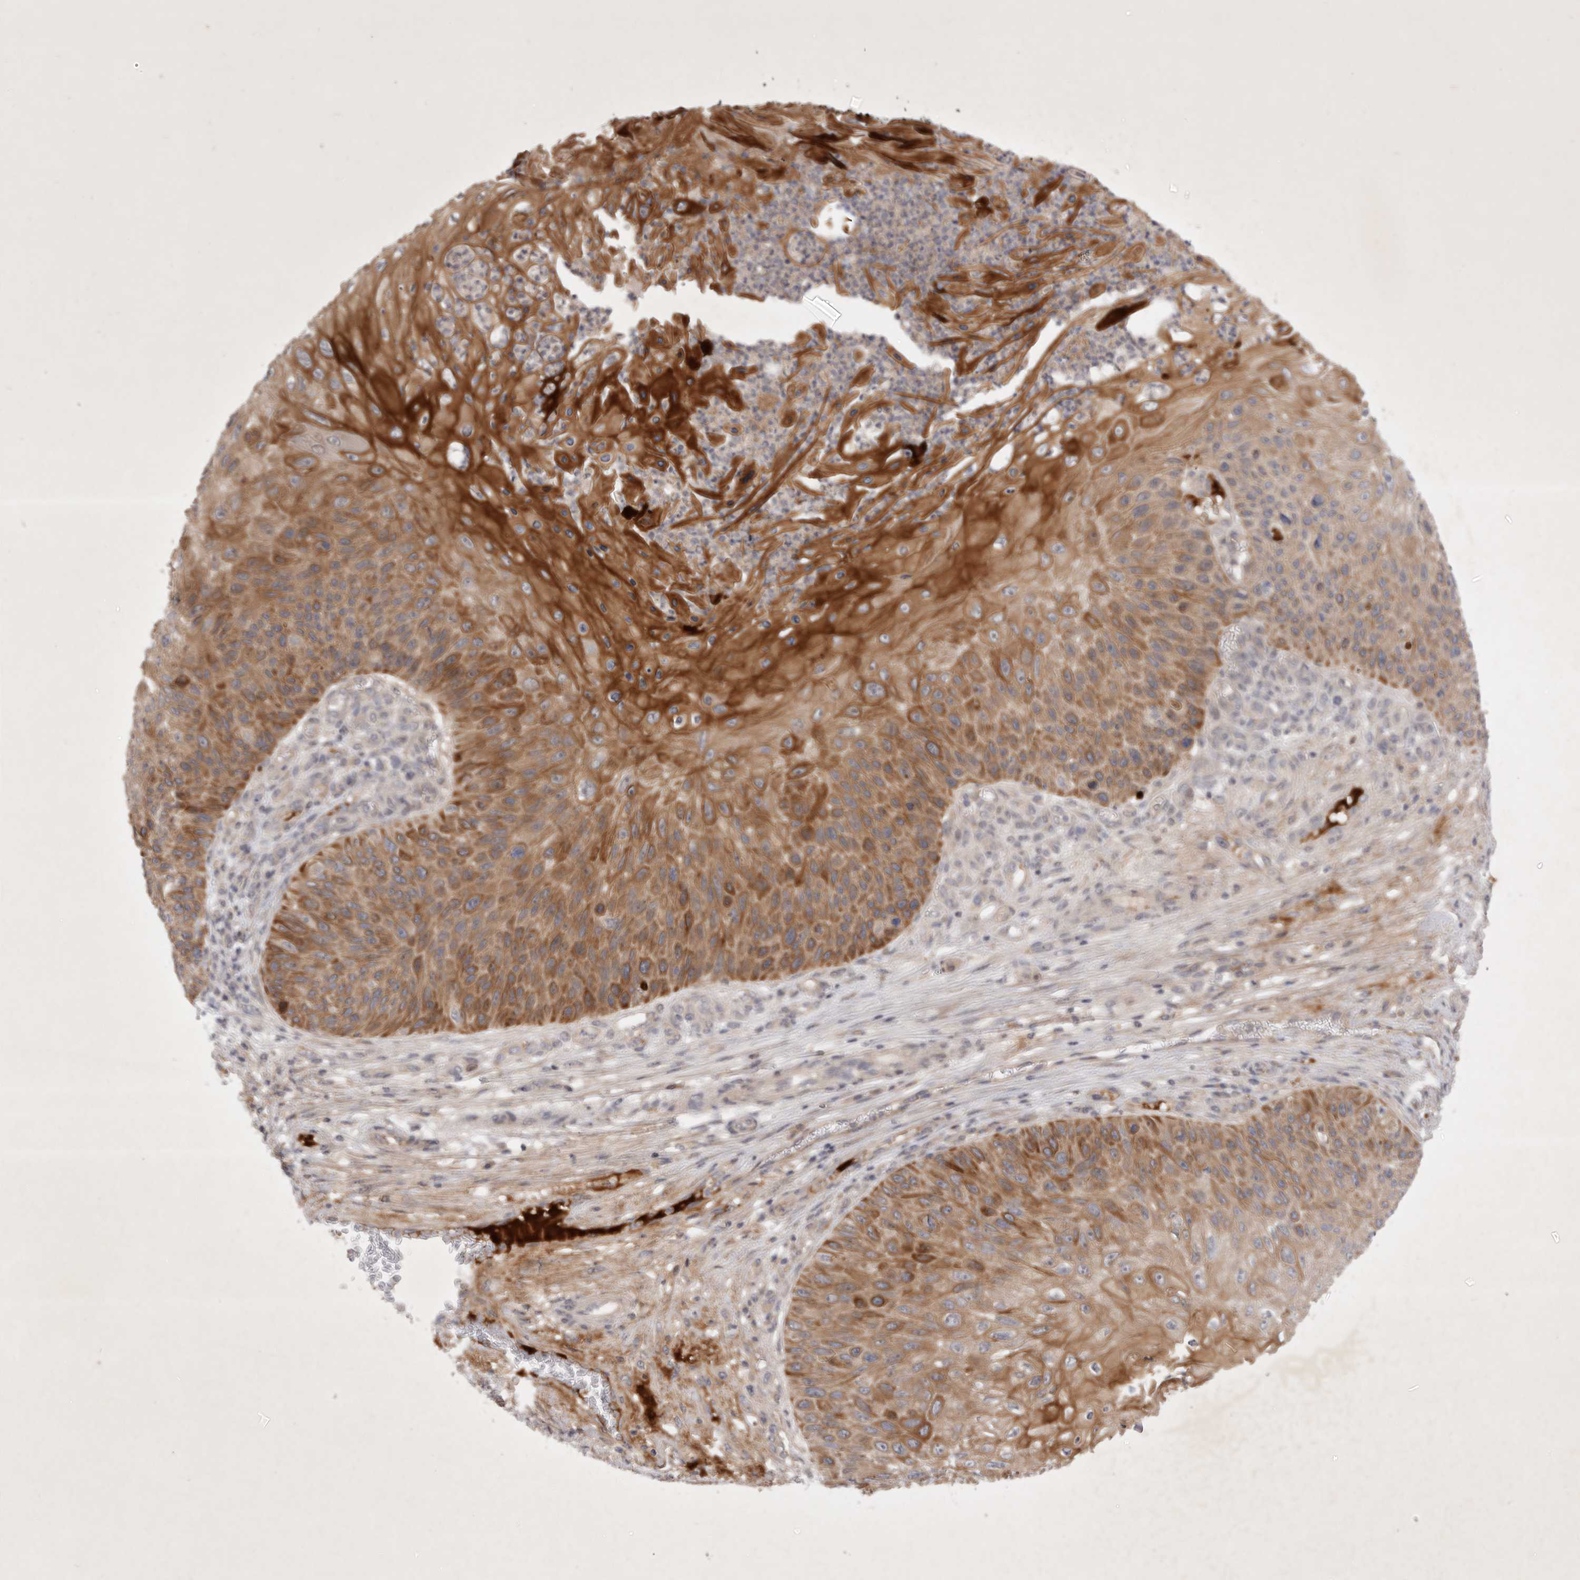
{"staining": {"intensity": "strong", "quantity": ">75%", "location": "cytoplasmic/membranous"}, "tissue": "skin cancer", "cell_type": "Tumor cells", "image_type": "cancer", "snomed": [{"axis": "morphology", "description": "Squamous cell carcinoma, NOS"}, {"axis": "topography", "description": "Skin"}], "caption": "This histopathology image demonstrates immunohistochemistry staining of human skin cancer, with high strong cytoplasmic/membranous expression in approximately >75% of tumor cells.", "gene": "PTPDC1", "patient": {"sex": "female", "age": 88}}